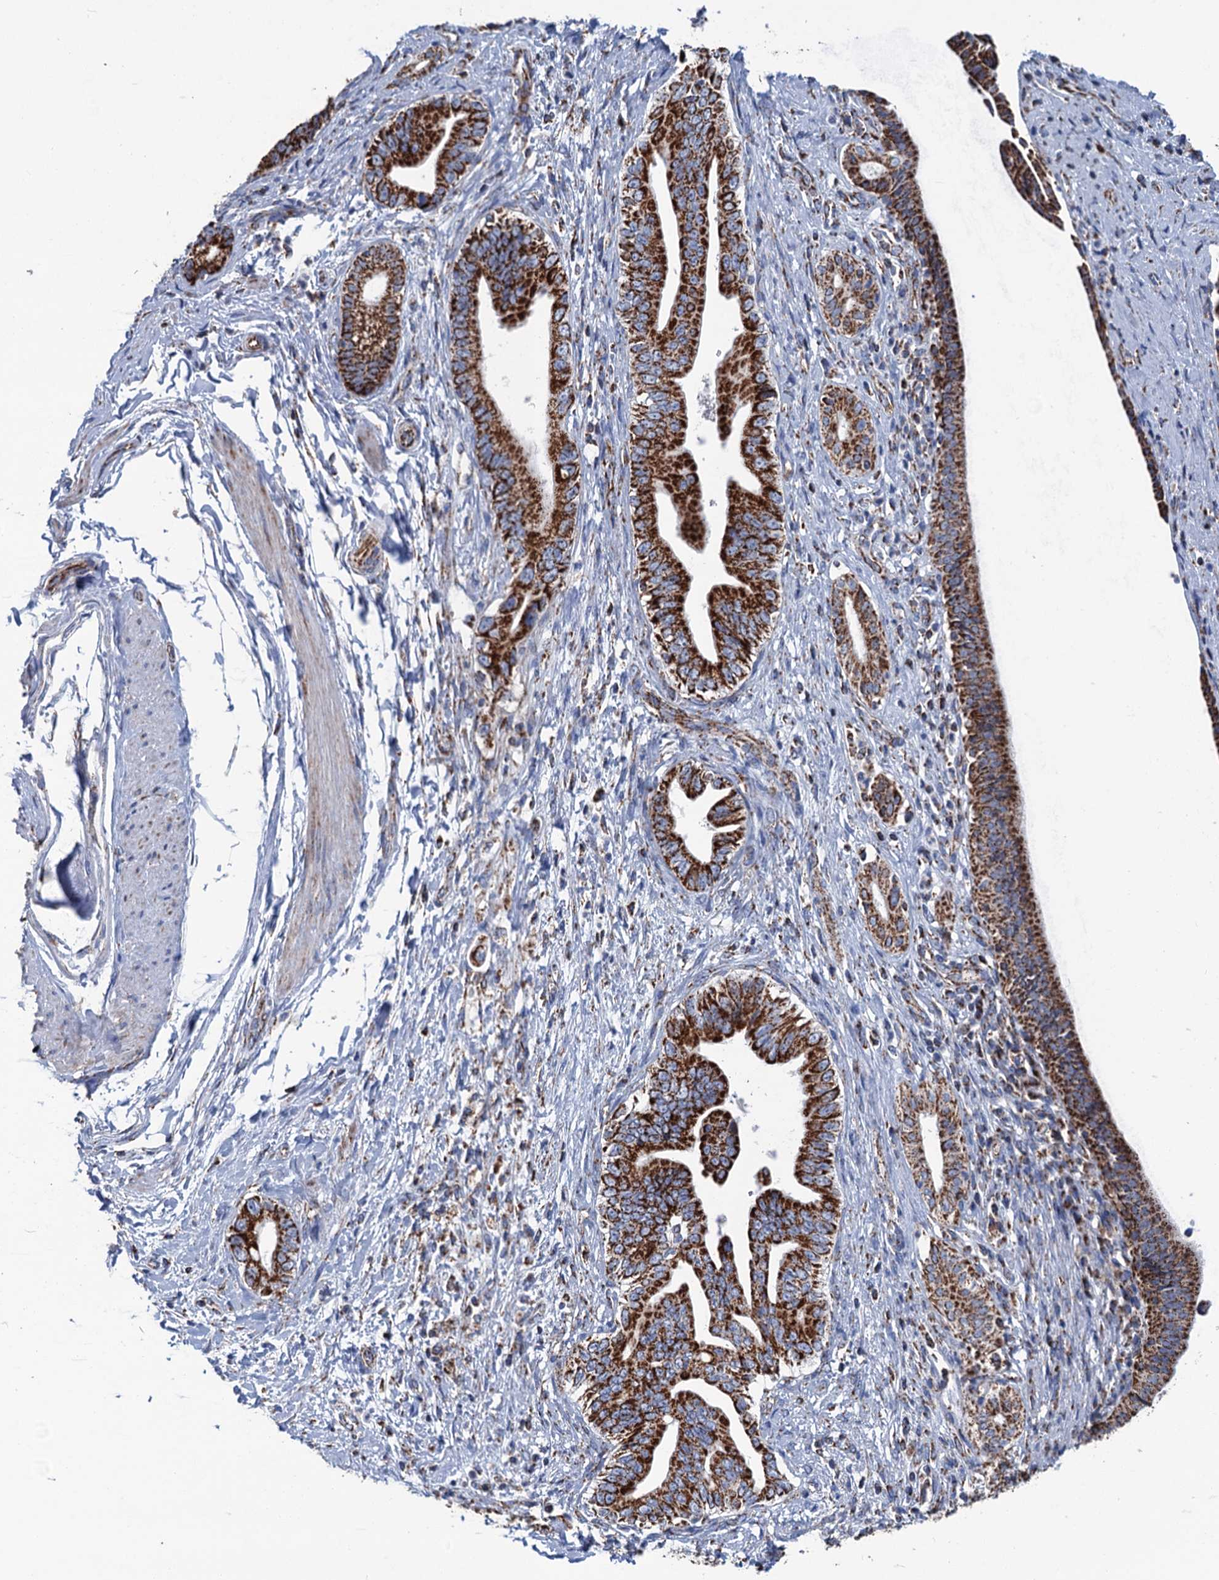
{"staining": {"intensity": "strong", "quantity": ">75%", "location": "cytoplasmic/membranous"}, "tissue": "pancreatic cancer", "cell_type": "Tumor cells", "image_type": "cancer", "snomed": [{"axis": "morphology", "description": "Adenocarcinoma, NOS"}, {"axis": "topography", "description": "Pancreas"}], "caption": "A high amount of strong cytoplasmic/membranous expression is present in approximately >75% of tumor cells in adenocarcinoma (pancreatic) tissue.", "gene": "IVD", "patient": {"sex": "female", "age": 55}}